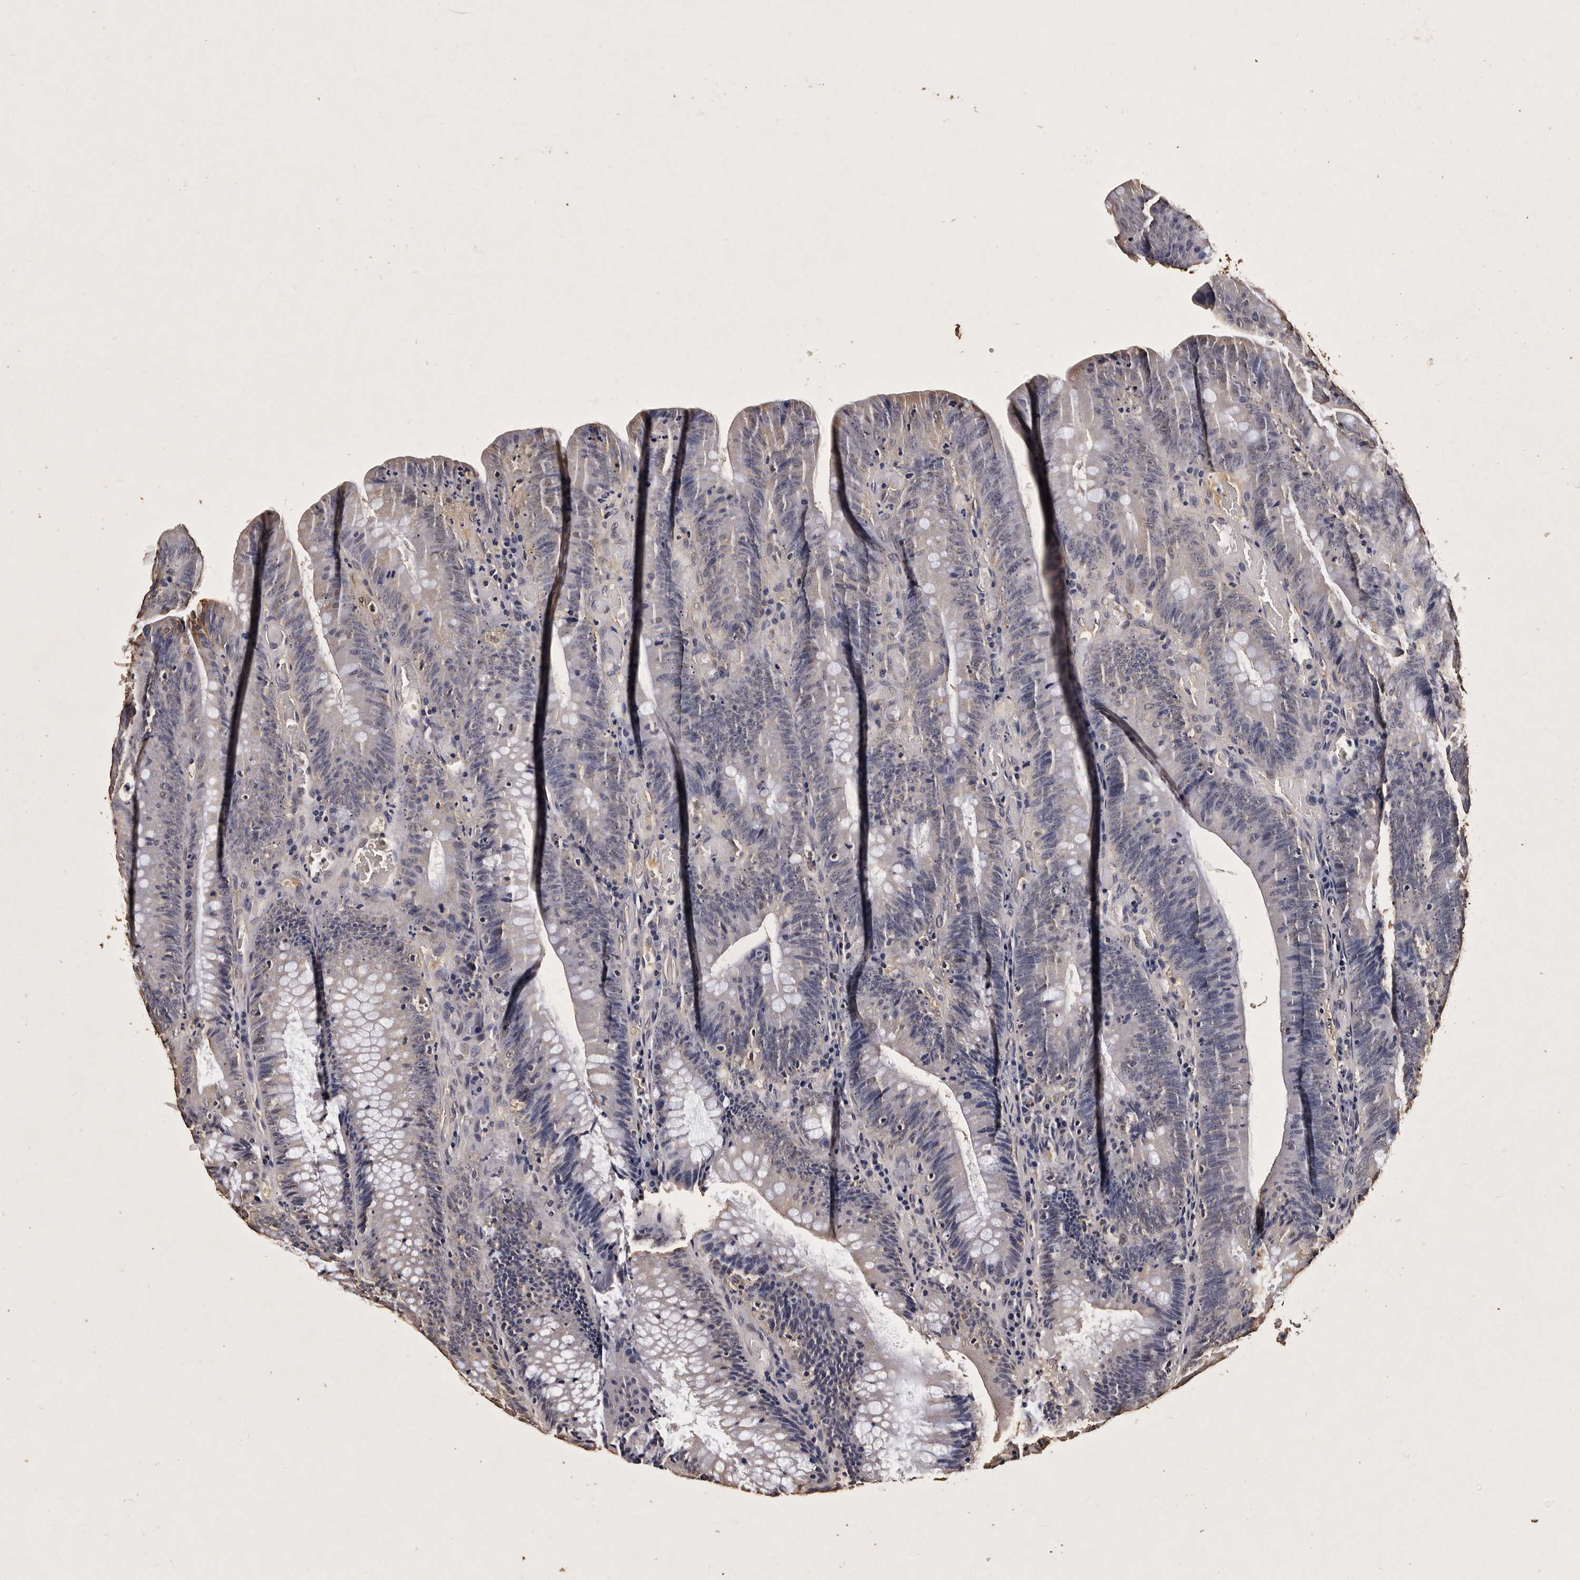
{"staining": {"intensity": "negative", "quantity": "none", "location": "none"}, "tissue": "colorectal cancer", "cell_type": "Tumor cells", "image_type": "cancer", "snomed": [{"axis": "morphology", "description": "Normal tissue, NOS"}, {"axis": "topography", "description": "Colon"}], "caption": "Immunohistochemistry (IHC) photomicrograph of human colorectal cancer stained for a protein (brown), which exhibits no expression in tumor cells. Brightfield microscopy of immunohistochemistry (IHC) stained with DAB (brown) and hematoxylin (blue), captured at high magnification.", "gene": "PARS2", "patient": {"sex": "female", "age": 82}}